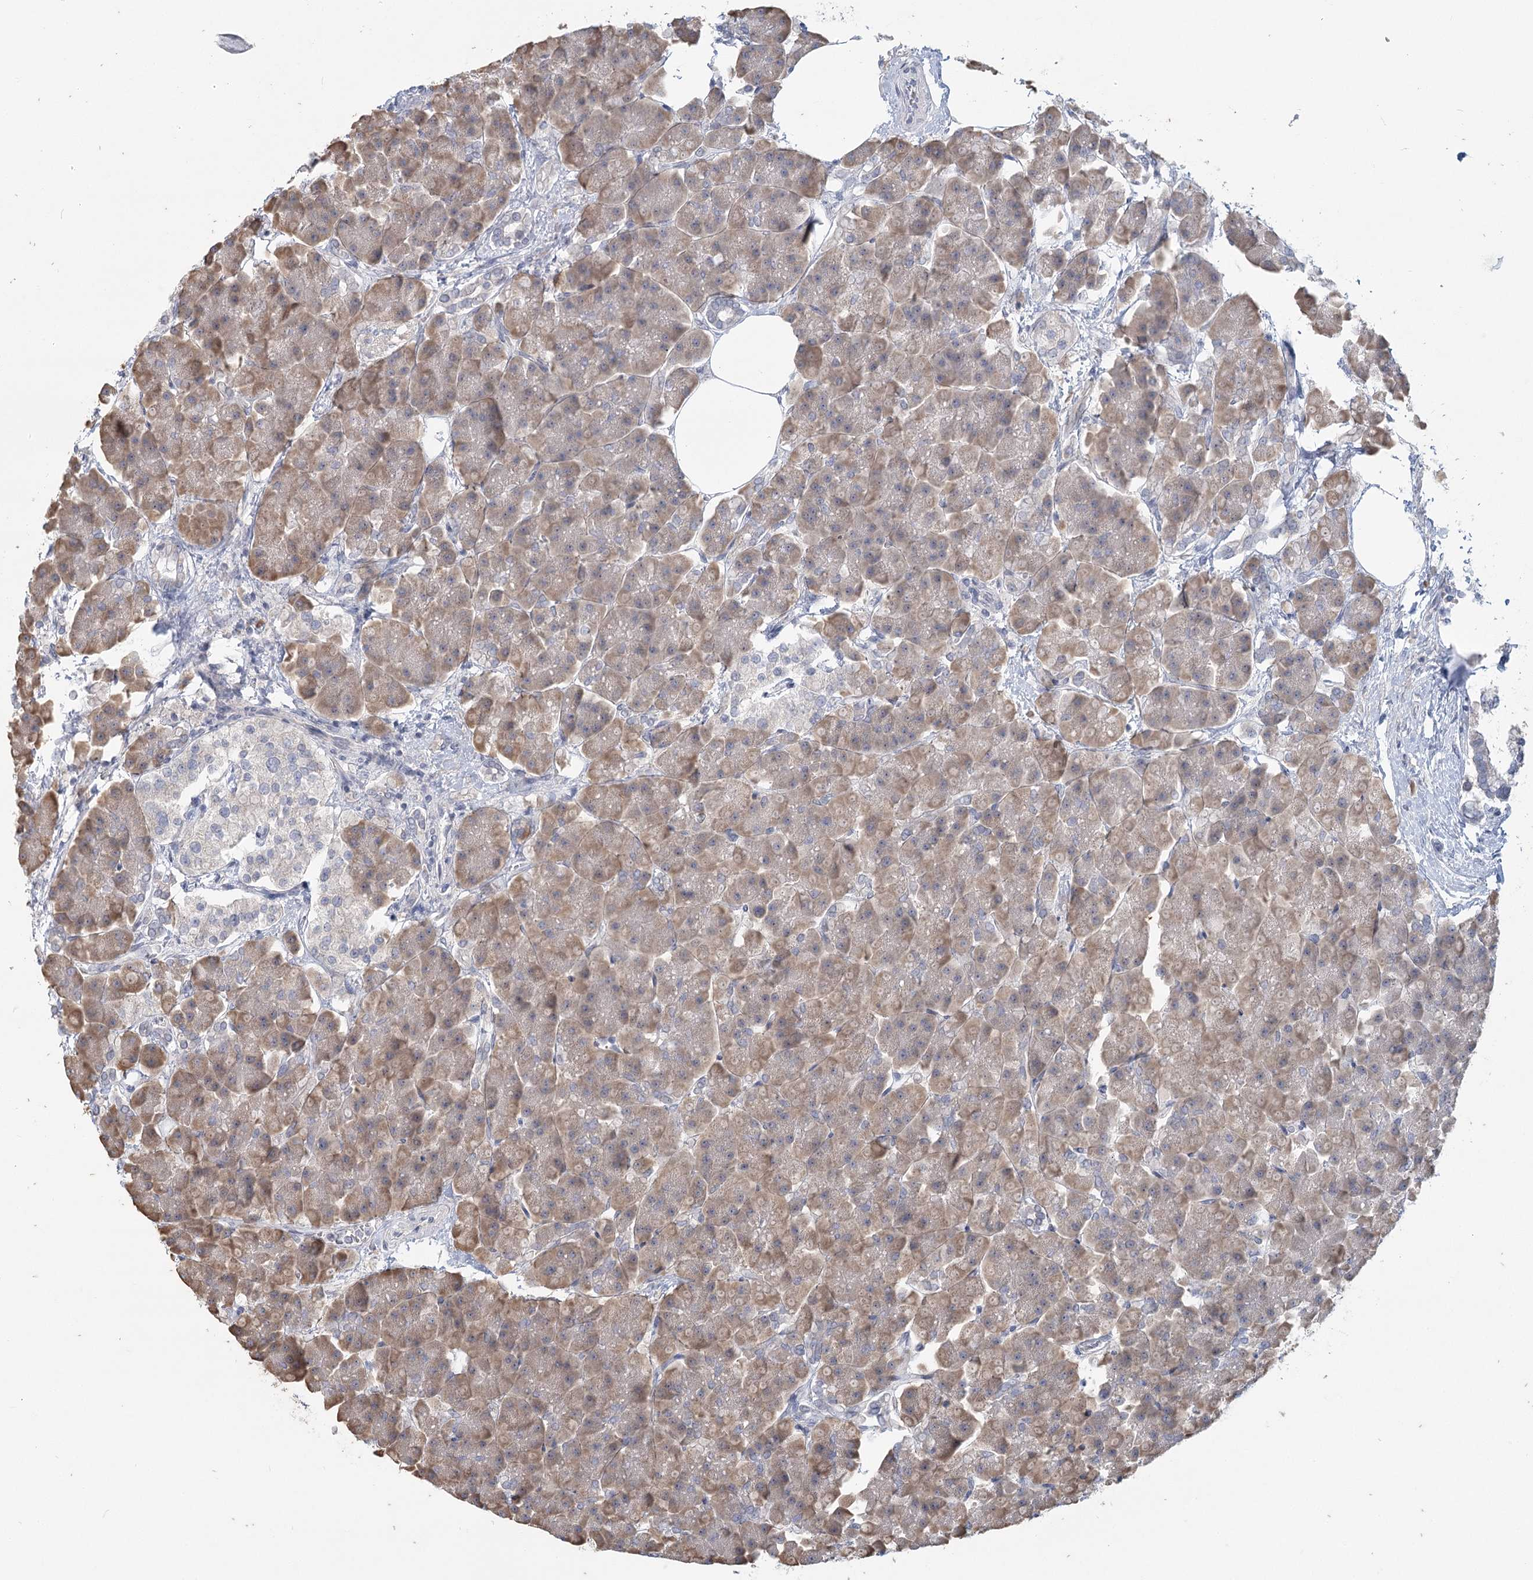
{"staining": {"intensity": "weak", "quantity": ">75%", "location": "cytoplasmic/membranous"}, "tissue": "pancreas", "cell_type": "Exocrine glandular cells", "image_type": "normal", "snomed": [{"axis": "morphology", "description": "Normal tissue, NOS"}, {"axis": "topography", "description": "Pancreas"}], "caption": "Immunohistochemistry of unremarkable human pancreas reveals low levels of weak cytoplasmic/membranous positivity in approximately >75% of exocrine glandular cells.", "gene": "SLC9A3", "patient": {"sex": "female", "age": 70}}